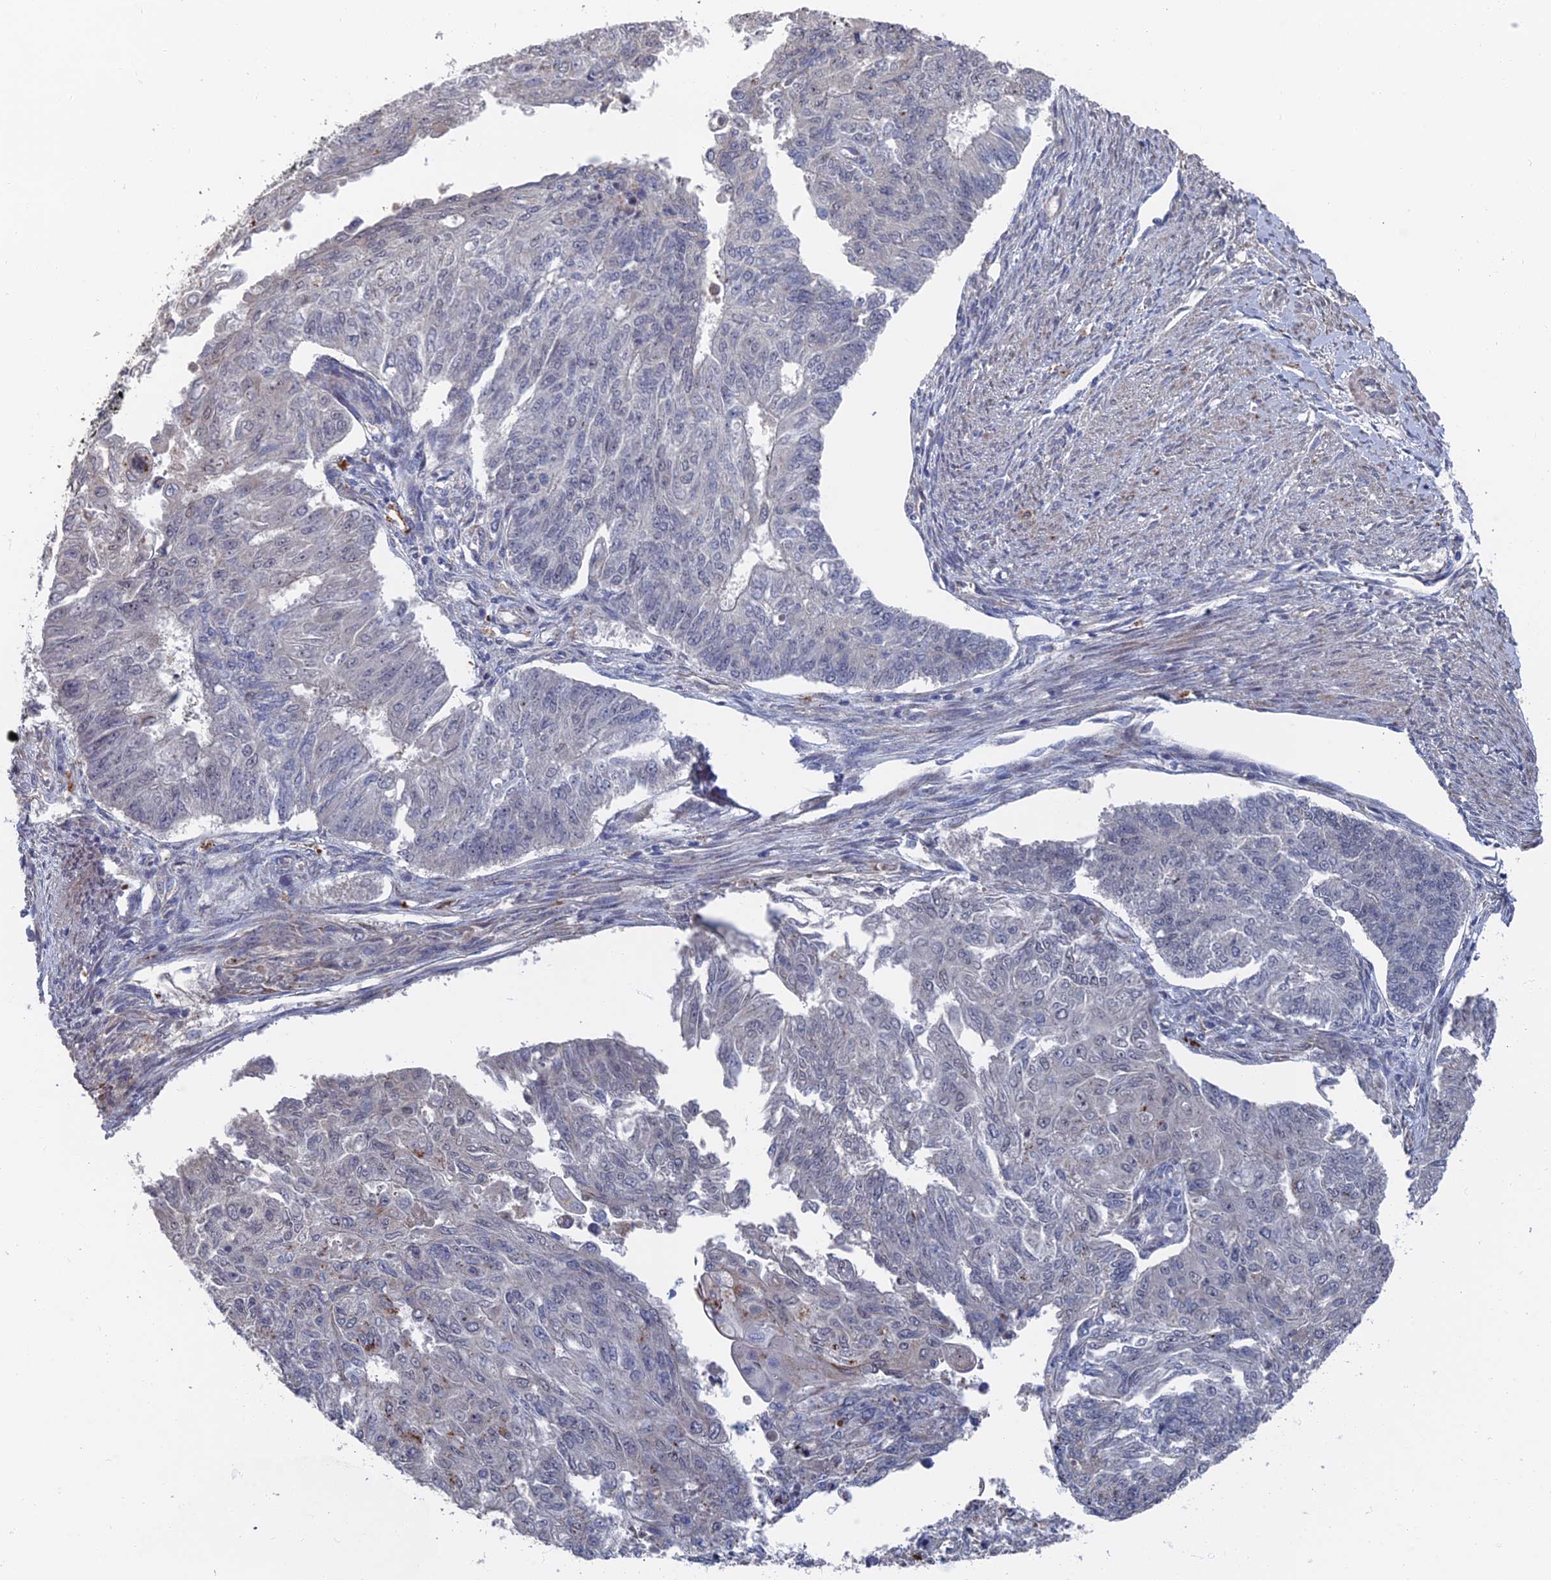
{"staining": {"intensity": "negative", "quantity": "none", "location": "none"}, "tissue": "endometrial cancer", "cell_type": "Tumor cells", "image_type": "cancer", "snomed": [{"axis": "morphology", "description": "Adenocarcinoma, NOS"}, {"axis": "topography", "description": "Endometrium"}], "caption": "An image of human endometrial cancer (adenocarcinoma) is negative for staining in tumor cells. (DAB (3,3'-diaminobenzidine) immunohistochemistry (IHC), high magnification).", "gene": "GTF2IRD1", "patient": {"sex": "female", "age": 32}}